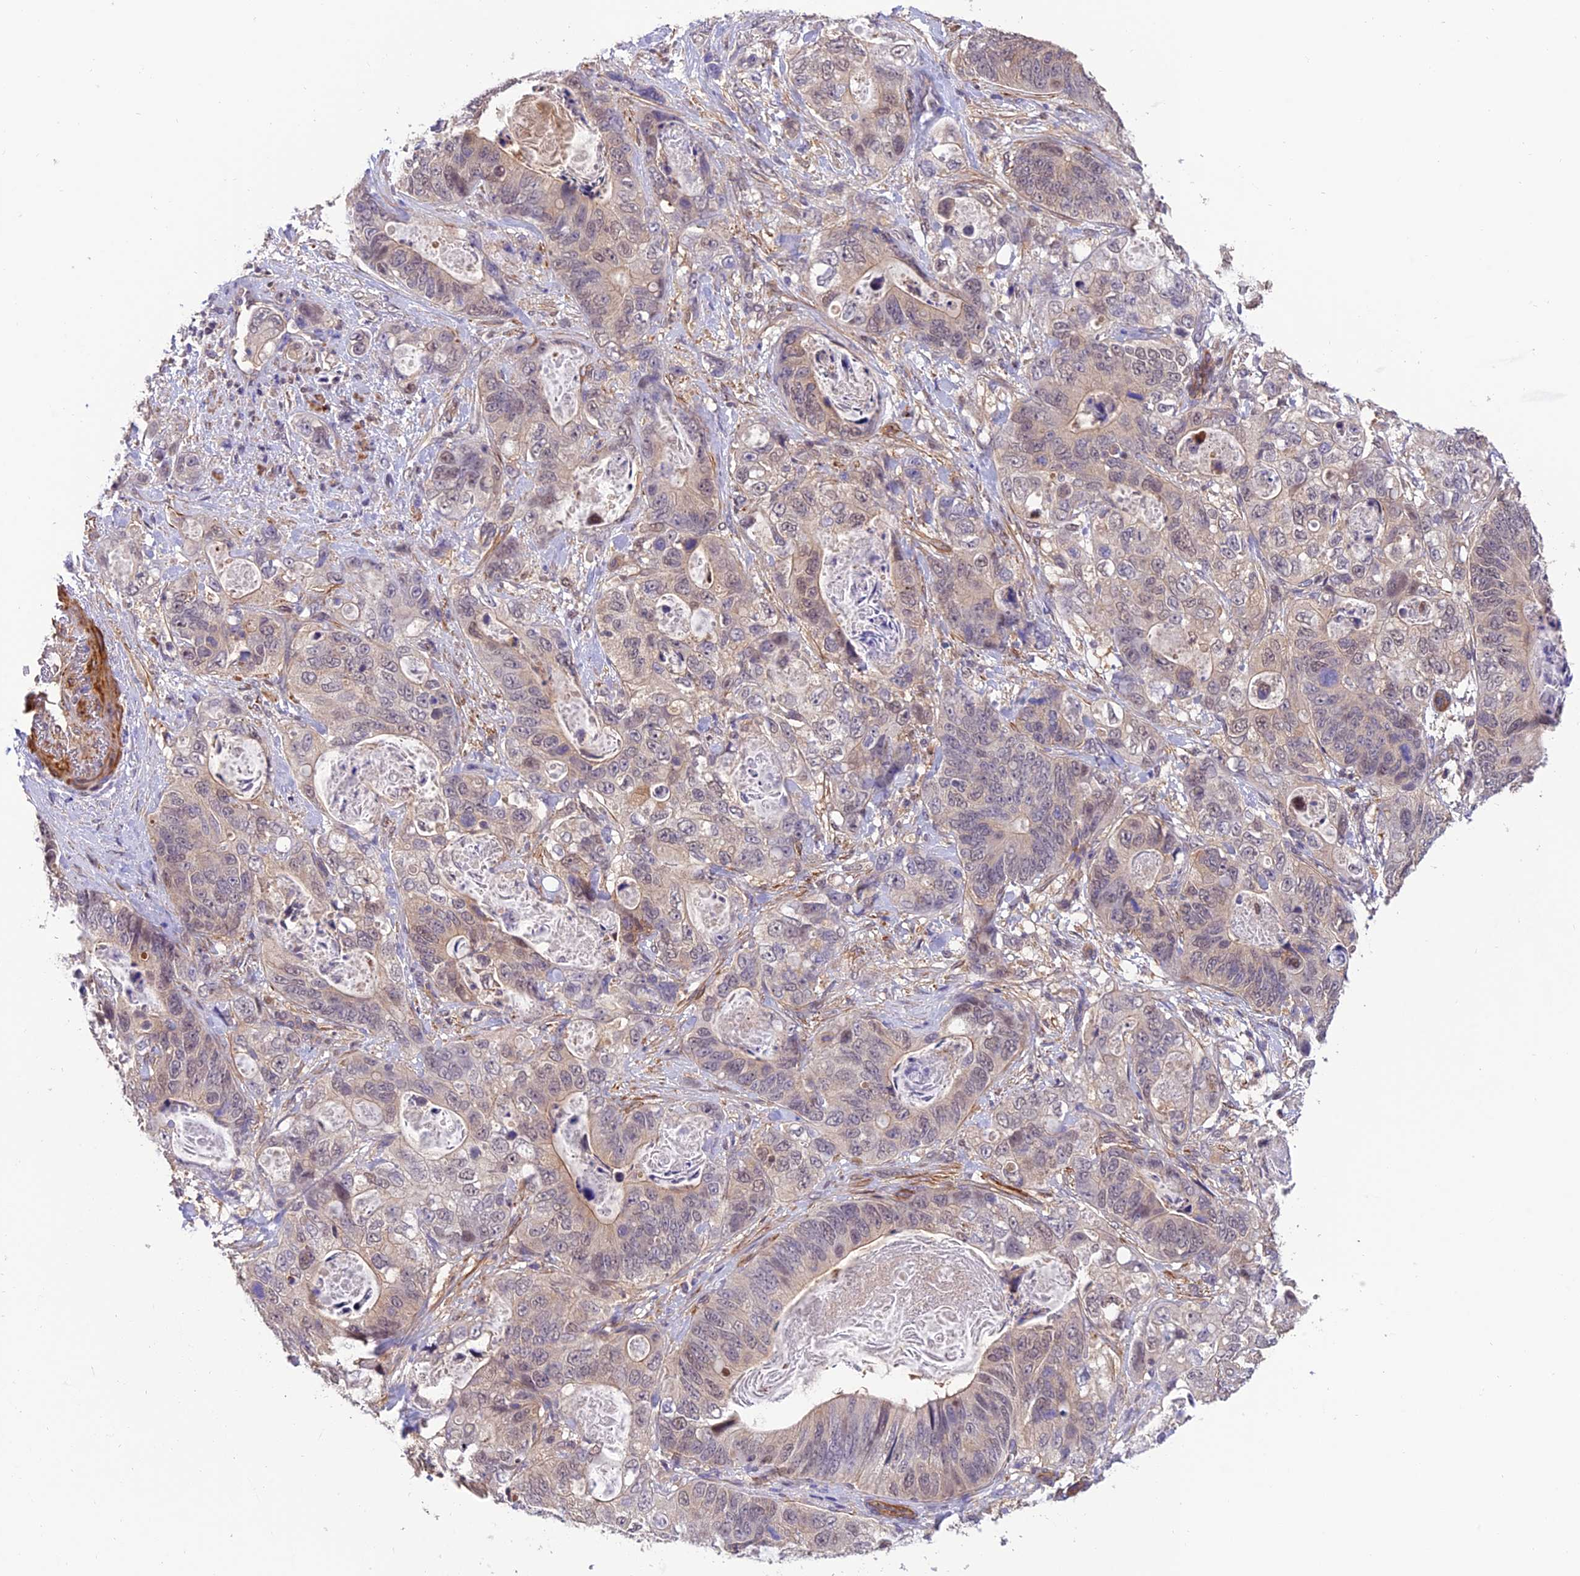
{"staining": {"intensity": "negative", "quantity": "none", "location": "none"}, "tissue": "stomach cancer", "cell_type": "Tumor cells", "image_type": "cancer", "snomed": [{"axis": "morphology", "description": "Normal tissue, NOS"}, {"axis": "morphology", "description": "Adenocarcinoma, NOS"}, {"axis": "topography", "description": "Stomach"}], "caption": "Image shows no protein positivity in tumor cells of stomach cancer tissue. (DAB (3,3'-diaminobenzidine) immunohistochemistry (IHC), high magnification).", "gene": "PSMB3", "patient": {"sex": "female", "age": 89}}